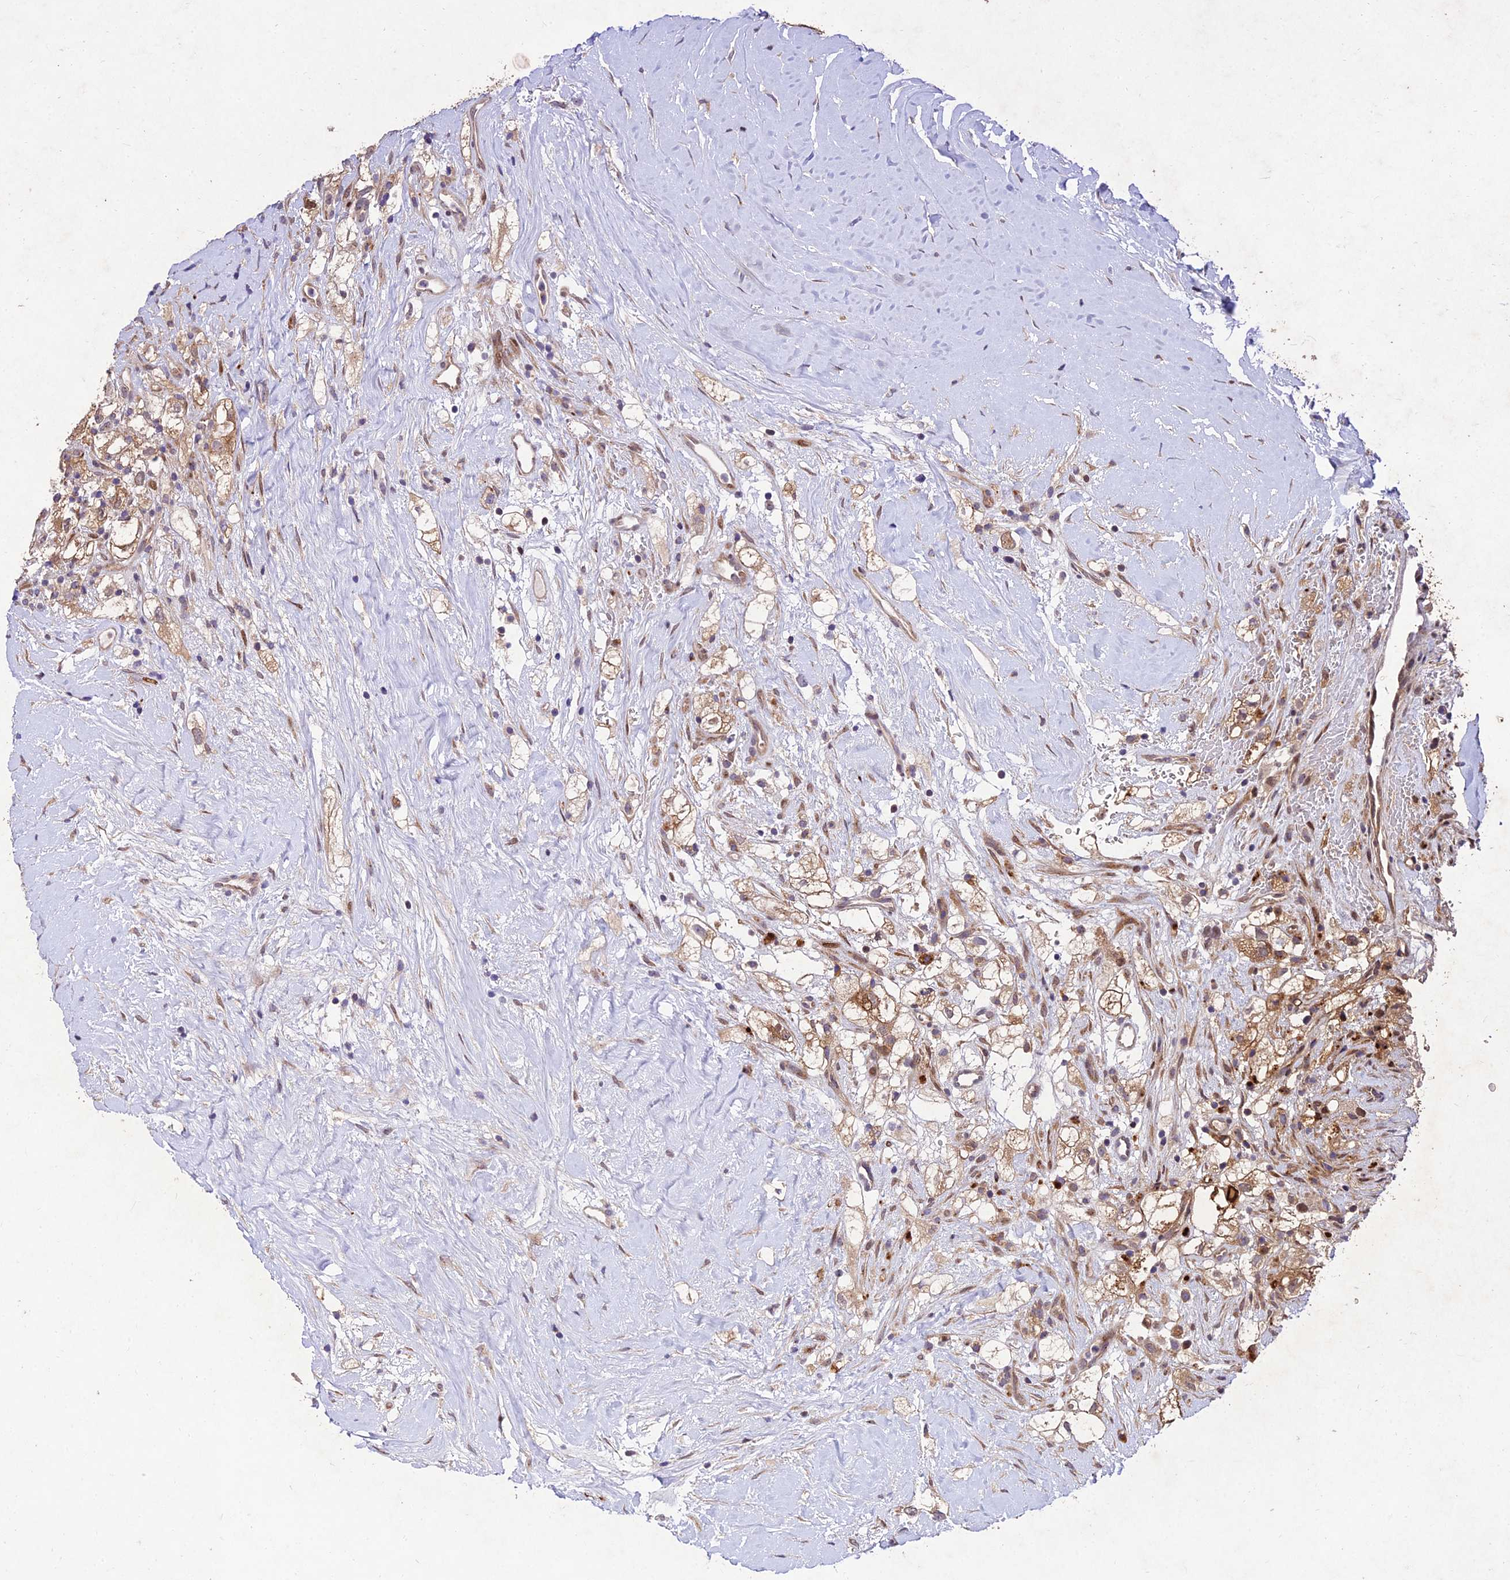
{"staining": {"intensity": "moderate", "quantity": ">75%", "location": "cytoplasmic/membranous"}, "tissue": "renal cancer", "cell_type": "Tumor cells", "image_type": "cancer", "snomed": [{"axis": "morphology", "description": "Adenocarcinoma, NOS"}, {"axis": "topography", "description": "Kidney"}], "caption": "This is an image of IHC staining of renal cancer, which shows moderate positivity in the cytoplasmic/membranous of tumor cells.", "gene": "MKKS", "patient": {"sex": "male", "age": 59}}